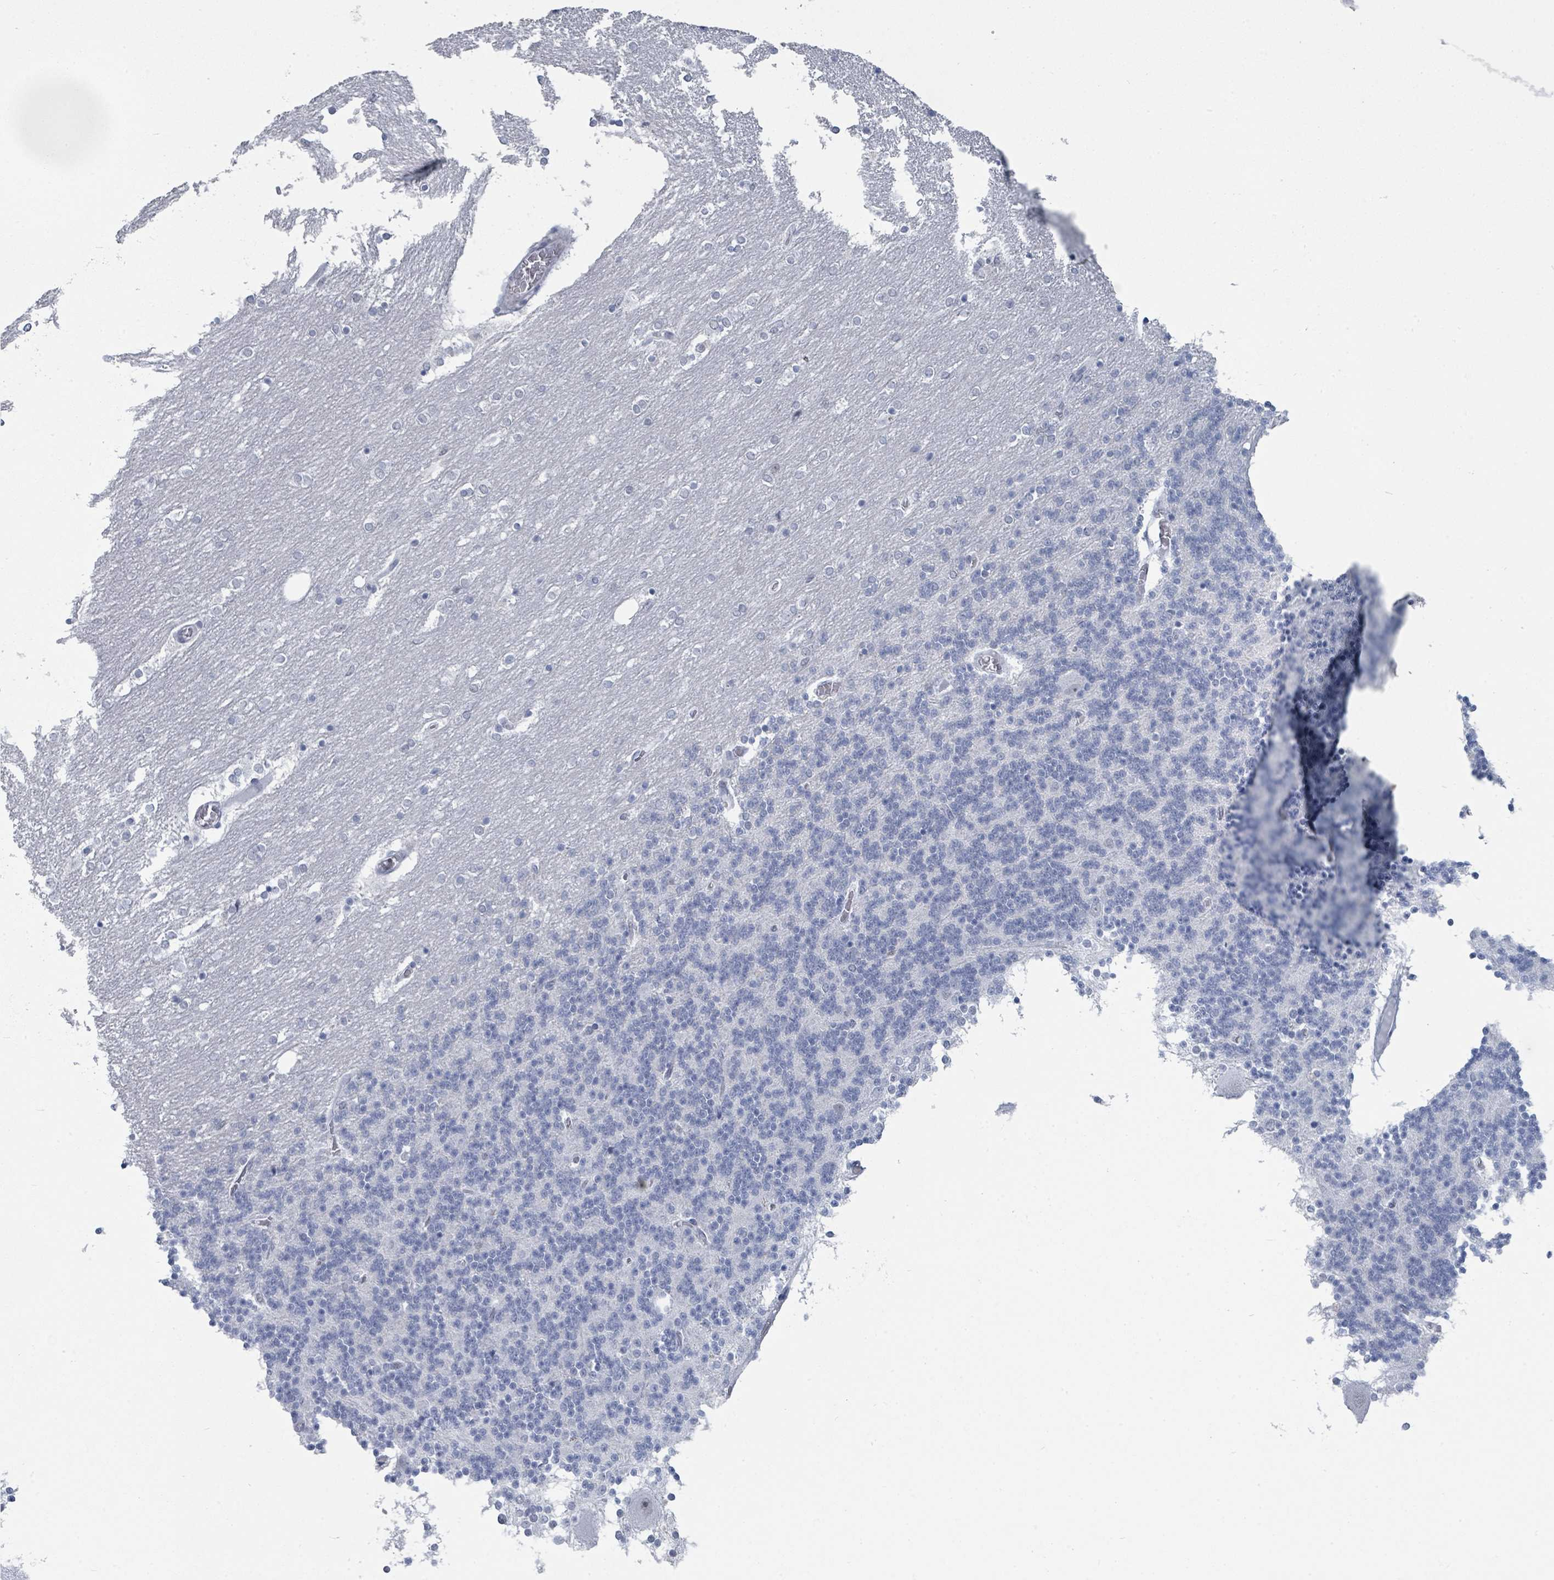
{"staining": {"intensity": "negative", "quantity": "none", "location": "none"}, "tissue": "cerebellum", "cell_type": "Cells in granular layer", "image_type": "normal", "snomed": [{"axis": "morphology", "description": "Normal tissue, NOS"}, {"axis": "topography", "description": "Cerebellum"}], "caption": "This histopathology image is of normal cerebellum stained with IHC to label a protein in brown with the nuclei are counter-stained blue. There is no expression in cells in granular layer. Brightfield microscopy of immunohistochemistry stained with DAB (brown) and hematoxylin (blue), captured at high magnification.", "gene": "CT45A10", "patient": {"sex": "female", "age": 54}}